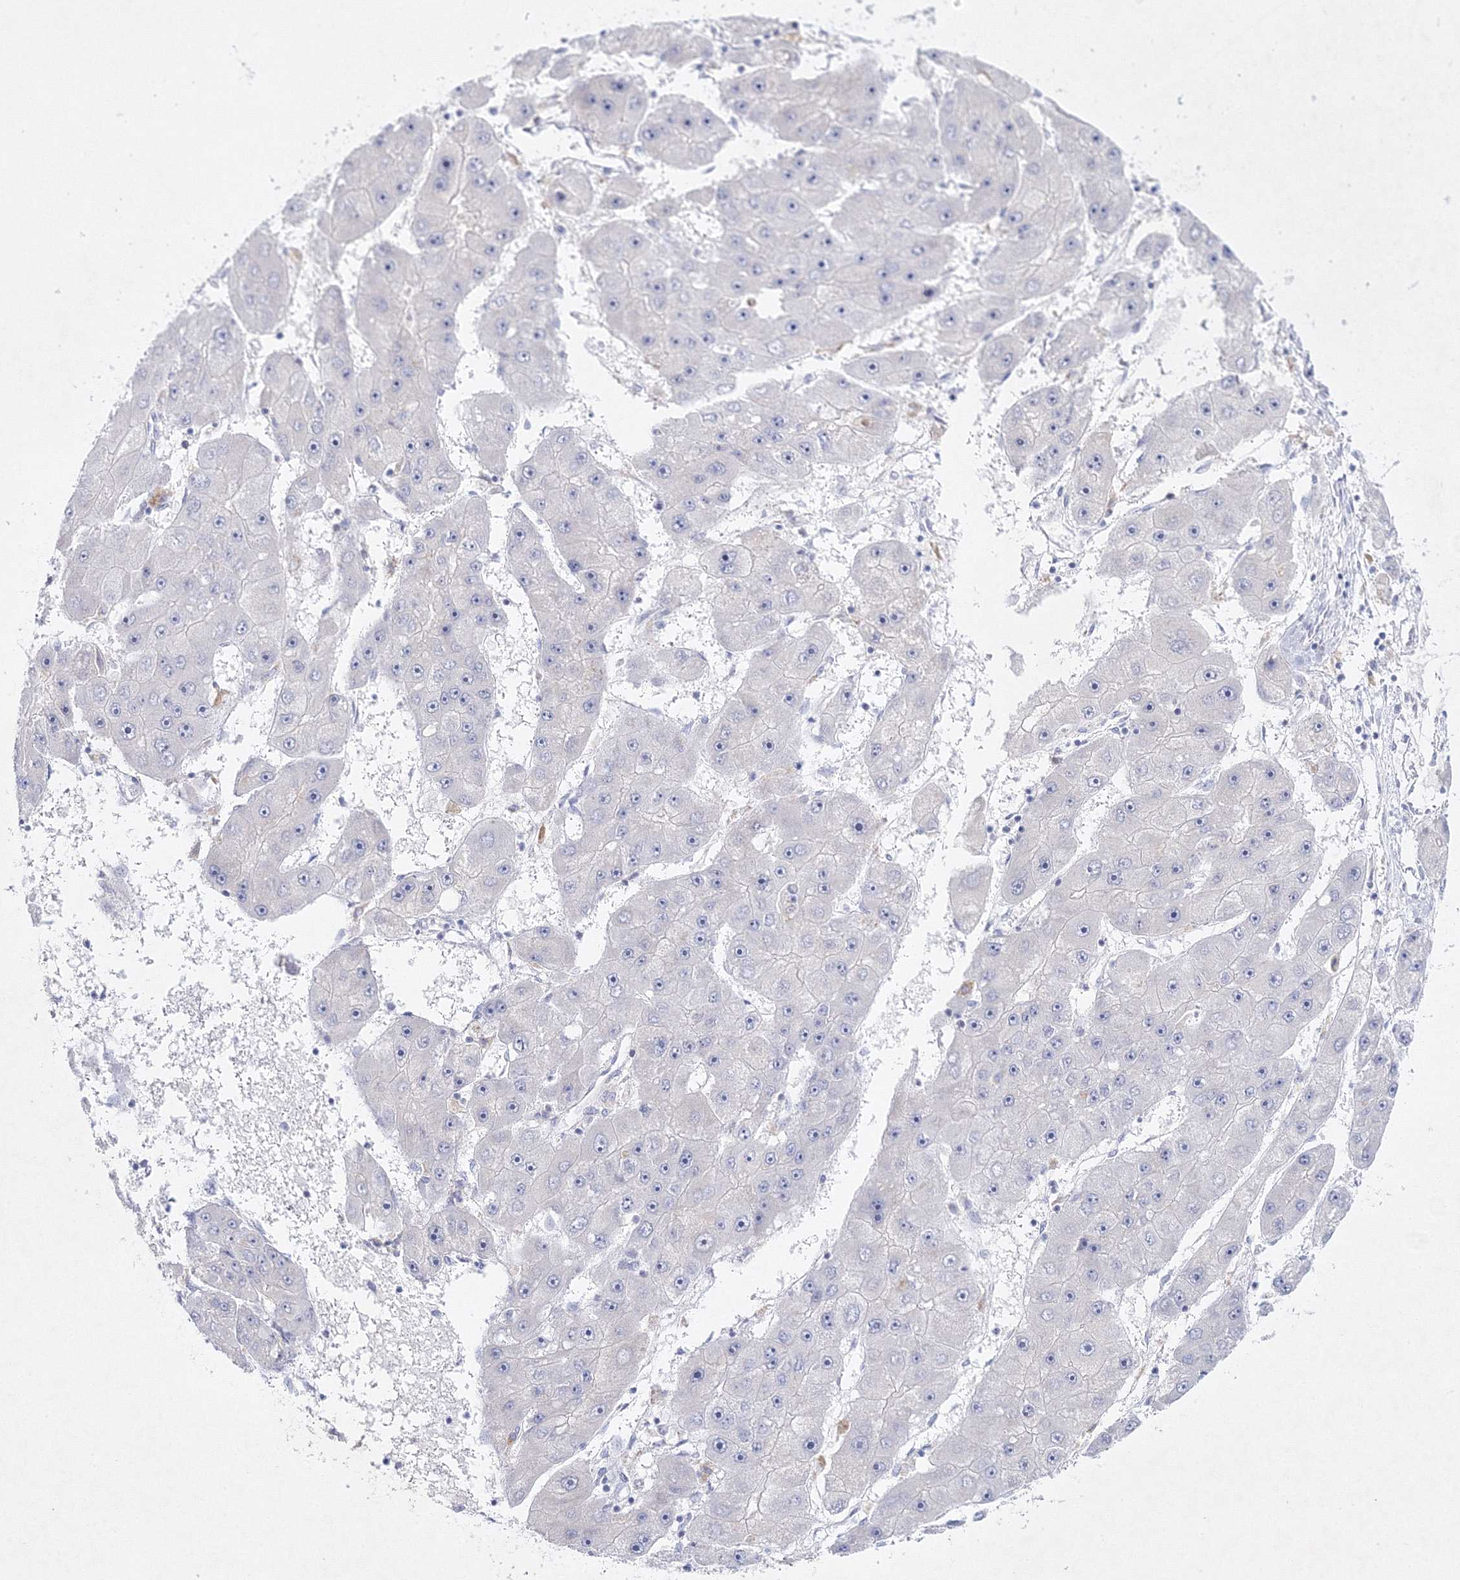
{"staining": {"intensity": "negative", "quantity": "none", "location": "none"}, "tissue": "liver cancer", "cell_type": "Tumor cells", "image_type": "cancer", "snomed": [{"axis": "morphology", "description": "Carcinoma, Hepatocellular, NOS"}, {"axis": "topography", "description": "Liver"}], "caption": "There is no significant expression in tumor cells of liver cancer (hepatocellular carcinoma). The staining was performed using DAB to visualize the protein expression in brown, while the nuclei were stained in blue with hematoxylin (Magnification: 20x).", "gene": "NEU4", "patient": {"sex": "female", "age": 61}}